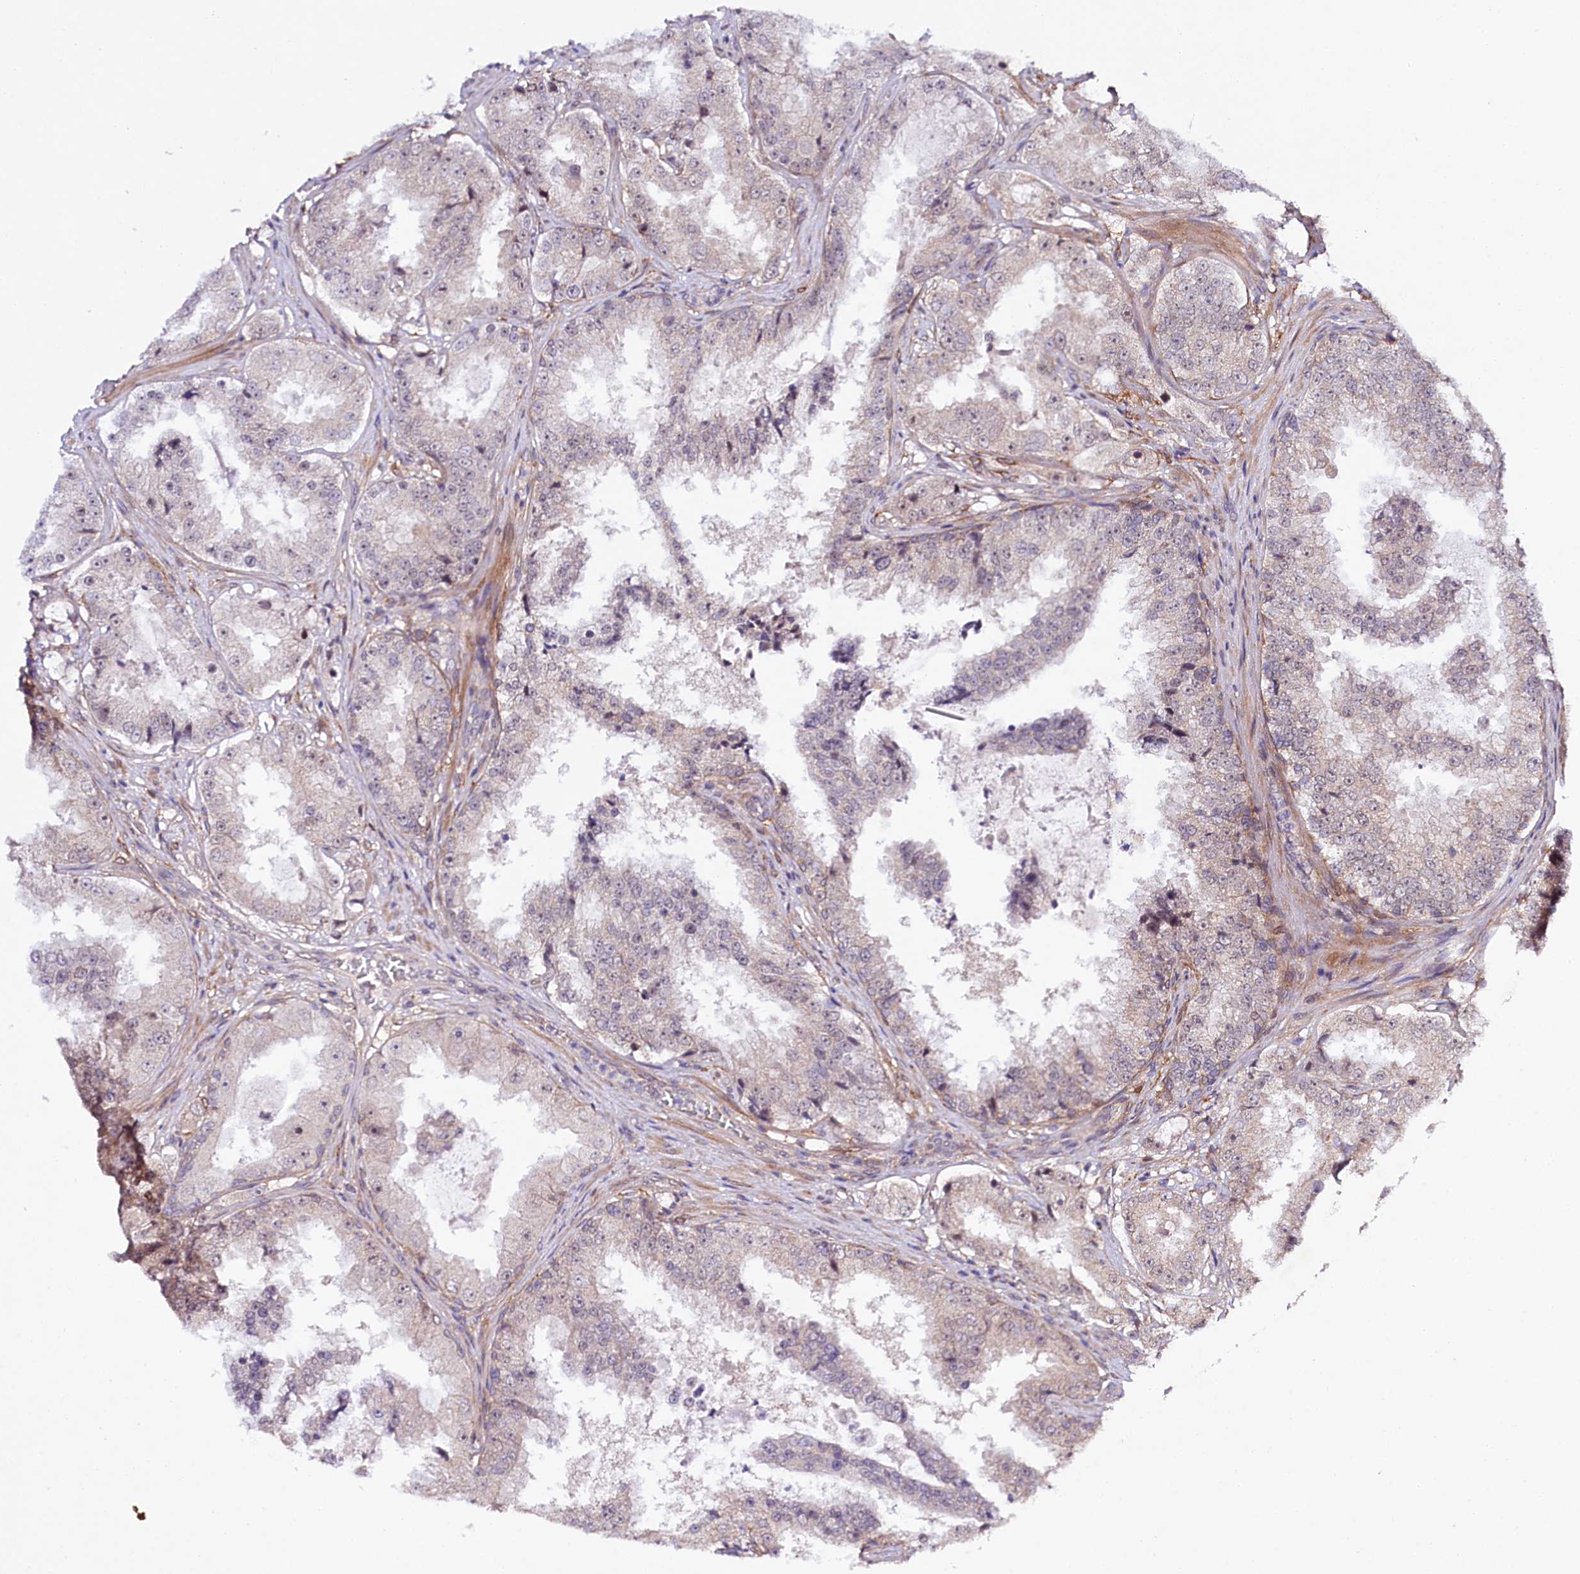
{"staining": {"intensity": "negative", "quantity": "none", "location": "none"}, "tissue": "prostate cancer", "cell_type": "Tumor cells", "image_type": "cancer", "snomed": [{"axis": "morphology", "description": "Adenocarcinoma, High grade"}, {"axis": "topography", "description": "Prostate"}], "caption": "Immunohistochemistry image of human high-grade adenocarcinoma (prostate) stained for a protein (brown), which demonstrates no expression in tumor cells.", "gene": "PHLDB1", "patient": {"sex": "male", "age": 73}}